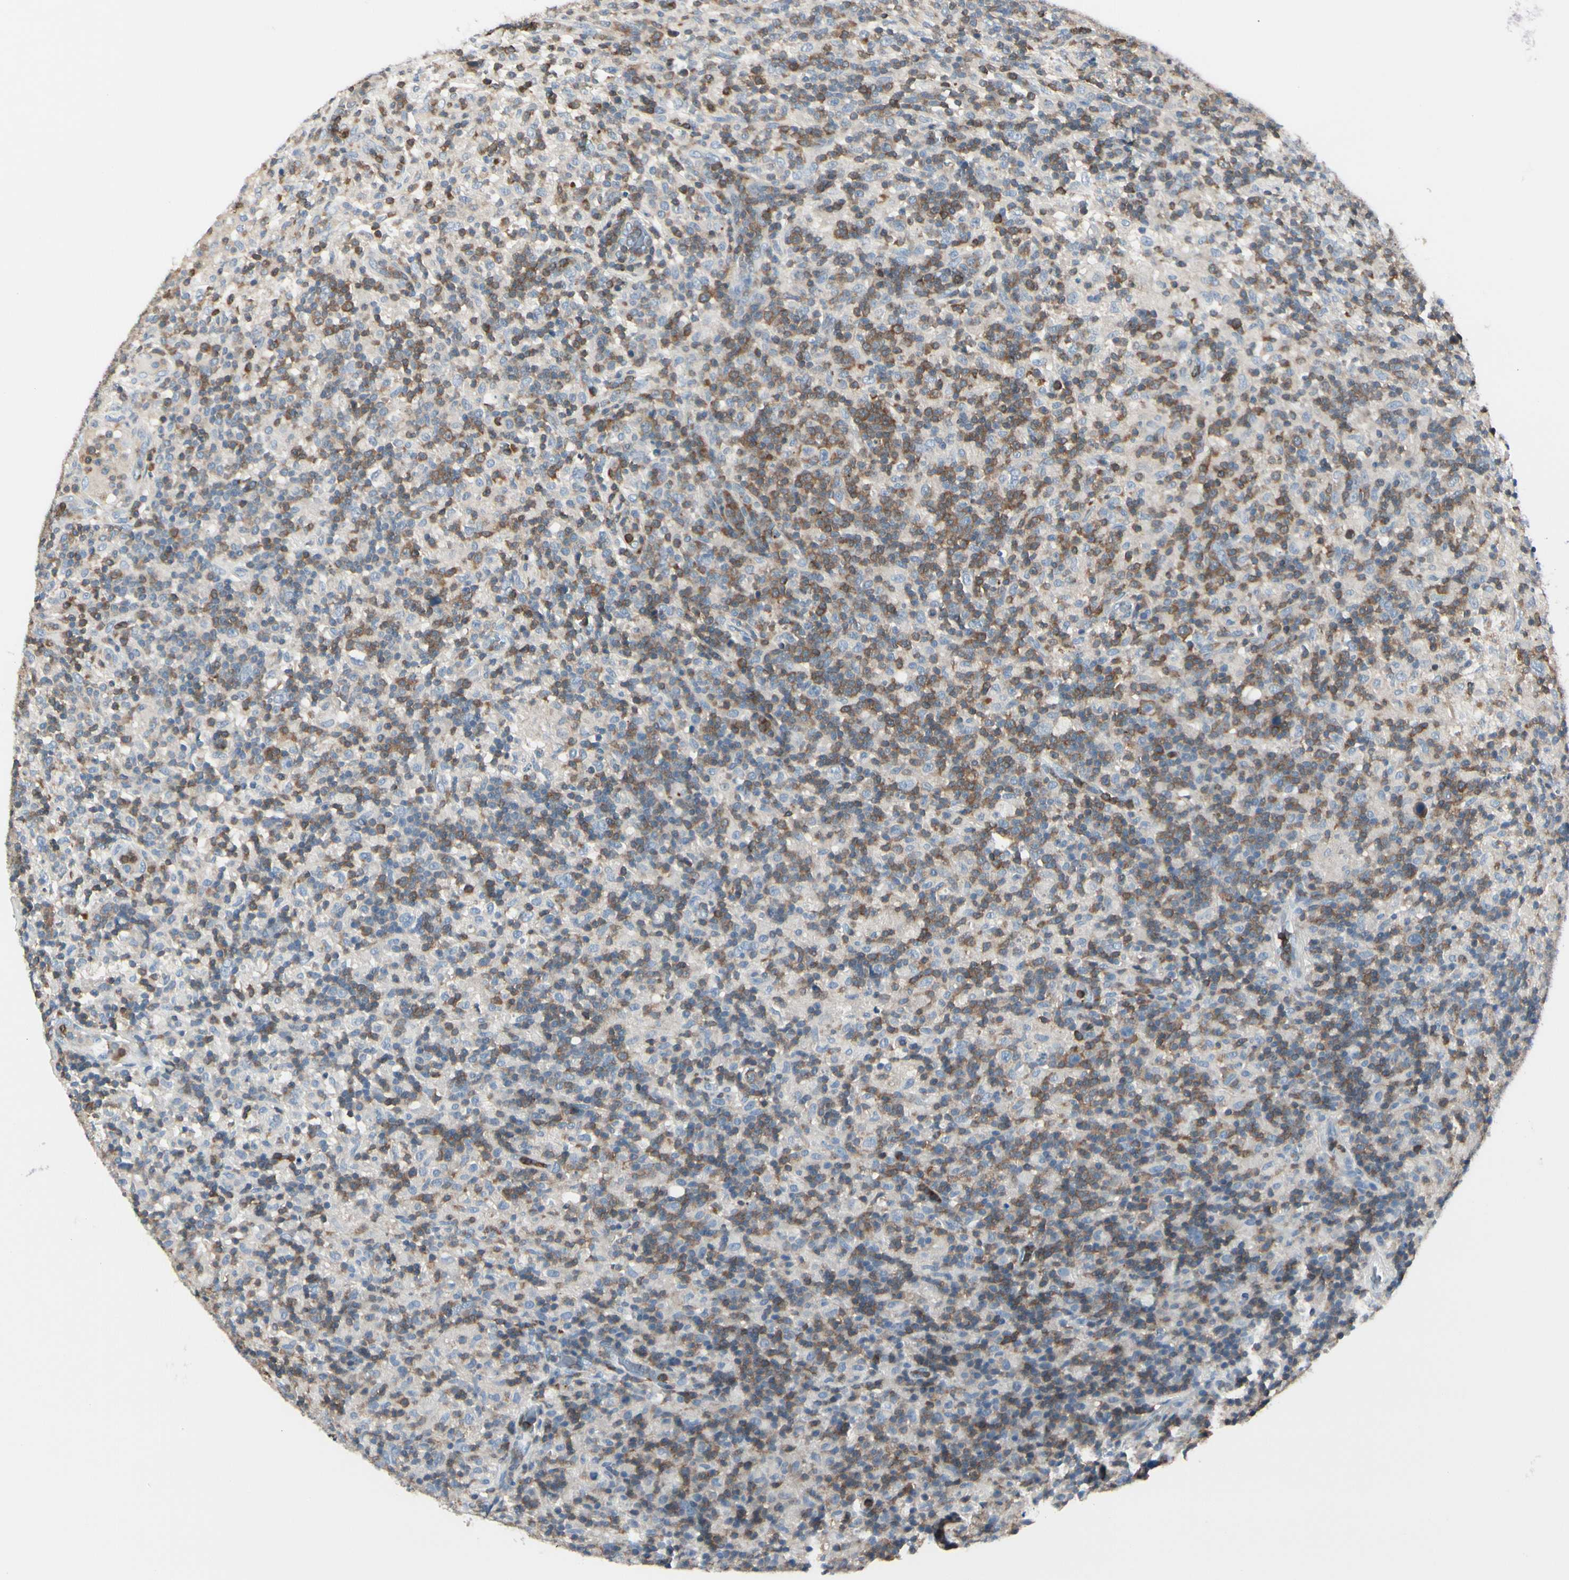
{"staining": {"intensity": "negative", "quantity": "none", "location": "none"}, "tissue": "lymphoma", "cell_type": "Tumor cells", "image_type": "cancer", "snomed": [{"axis": "morphology", "description": "Hodgkin's disease, NOS"}, {"axis": "topography", "description": "Lymph node"}], "caption": "Protein analysis of lymphoma displays no significant positivity in tumor cells.", "gene": "SLC9A3R1", "patient": {"sex": "male", "age": 70}}